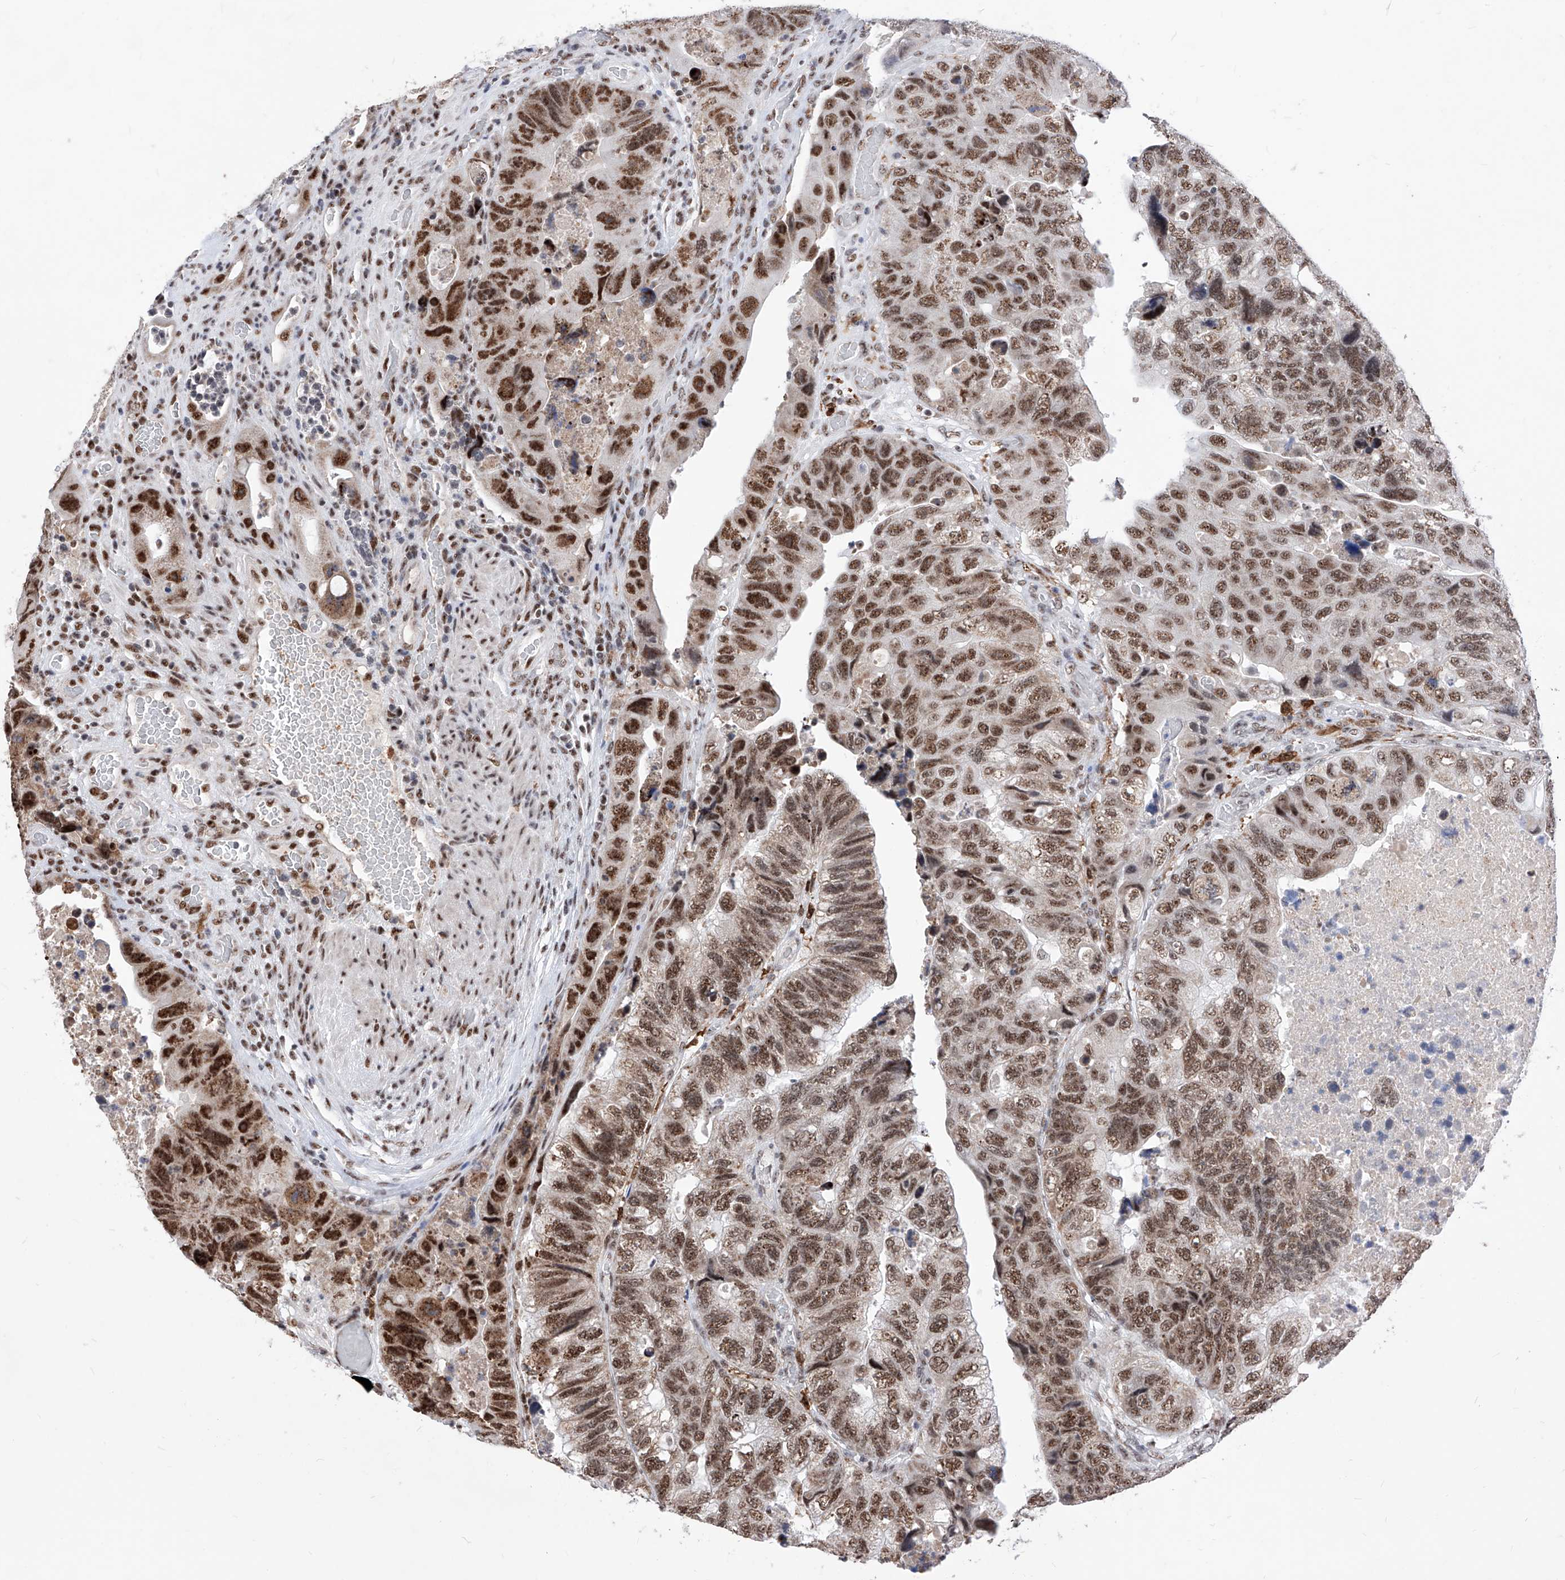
{"staining": {"intensity": "strong", "quantity": ">75%", "location": "nuclear"}, "tissue": "colorectal cancer", "cell_type": "Tumor cells", "image_type": "cancer", "snomed": [{"axis": "morphology", "description": "Adenocarcinoma, NOS"}, {"axis": "topography", "description": "Rectum"}], "caption": "Immunohistochemistry micrograph of neoplastic tissue: colorectal adenocarcinoma stained using IHC shows high levels of strong protein expression localized specifically in the nuclear of tumor cells, appearing as a nuclear brown color.", "gene": "PHF5A", "patient": {"sex": "male", "age": 63}}